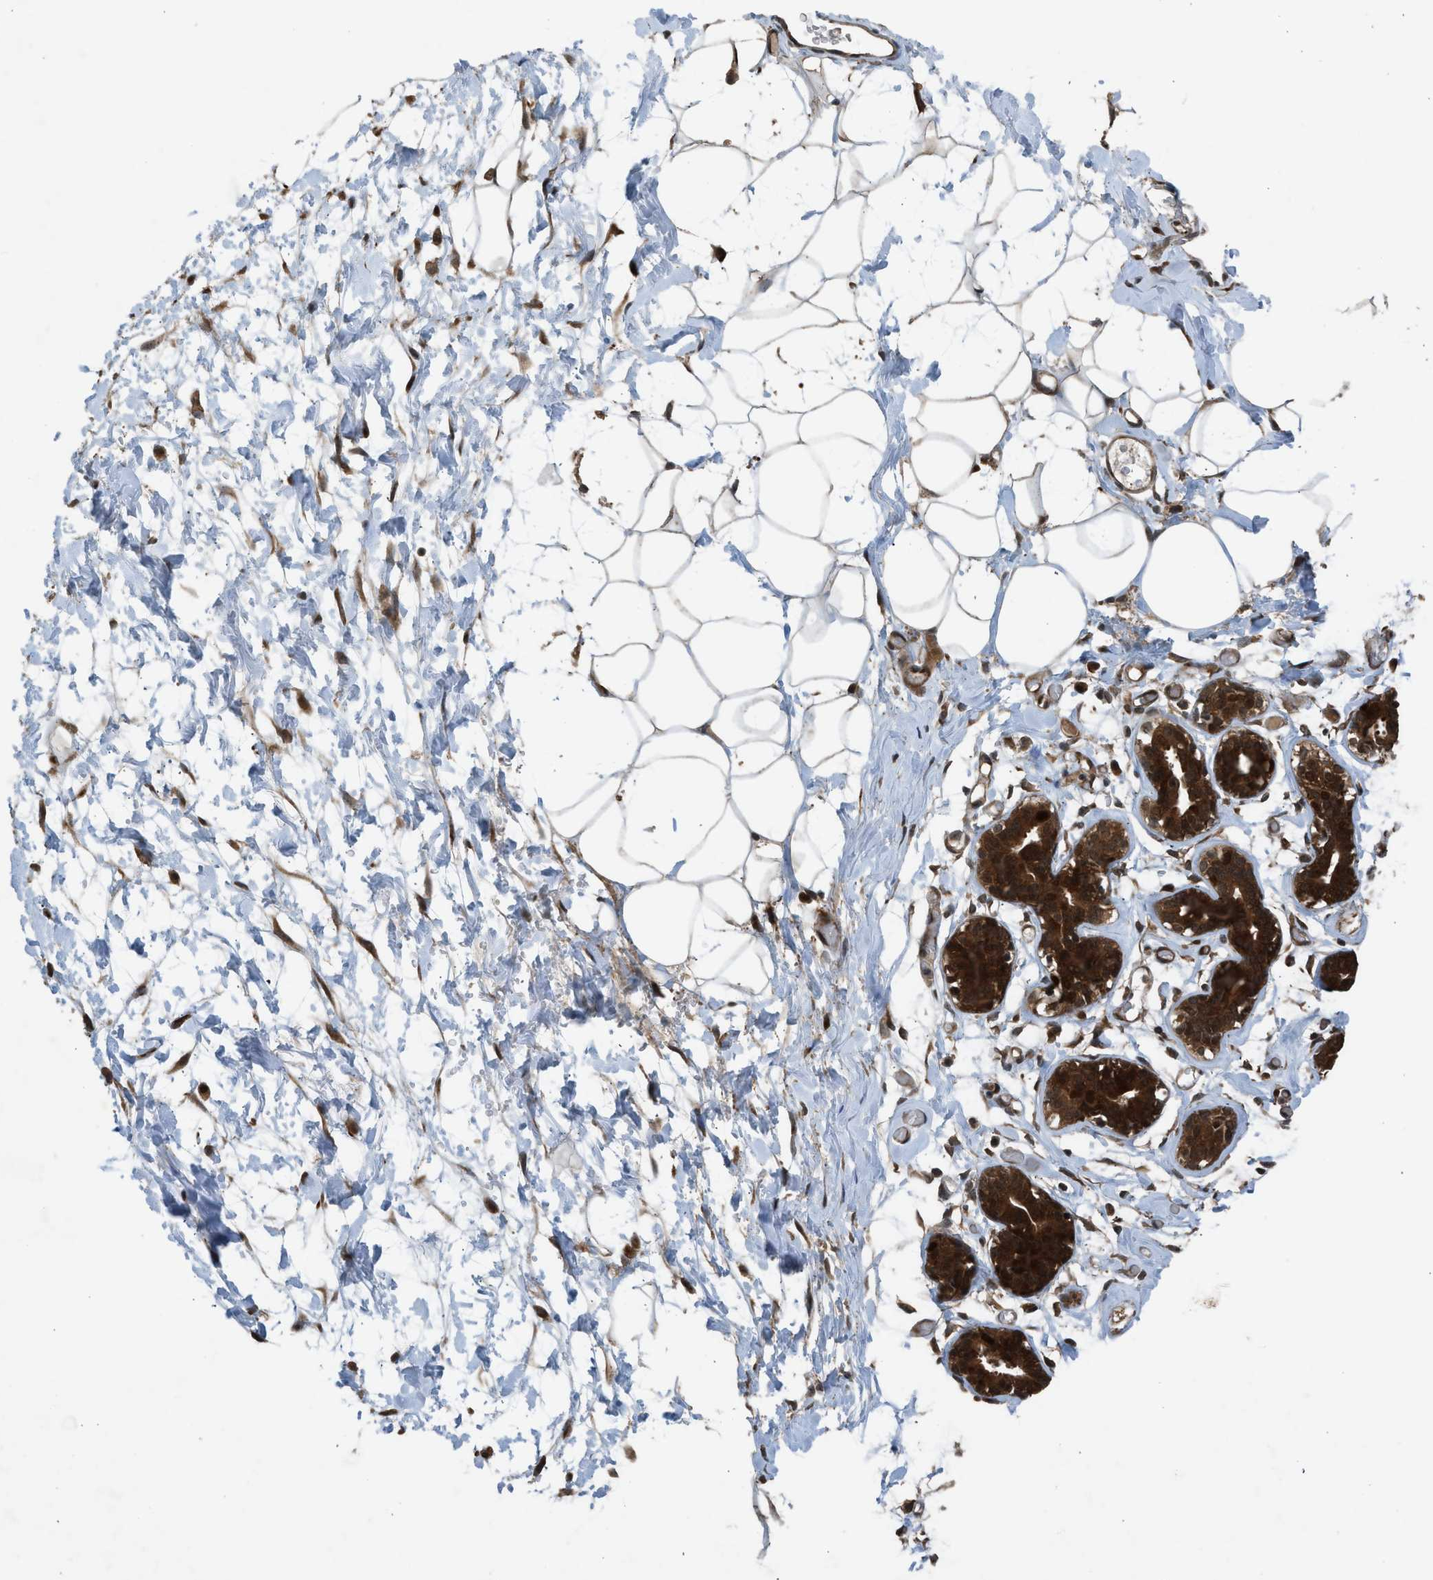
{"staining": {"intensity": "strong", "quantity": ">75%", "location": "nuclear"}, "tissue": "adipose tissue", "cell_type": "Adipocytes", "image_type": "normal", "snomed": [{"axis": "morphology", "description": "Normal tissue, NOS"}, {"axis": "topography", "description": "Breast"}, {"axis": "topography", "description": "Soft tissue"}], "caption": "Protein expression analysis of unremarkable adipose tissue shows strong nuclear staining in about >75% of adipocytes. (brown staining indicates protein expression, while blue staining denotes nuclei).", "gene": "TXNL1", "patient": {"sex": "female", "age": 25}}